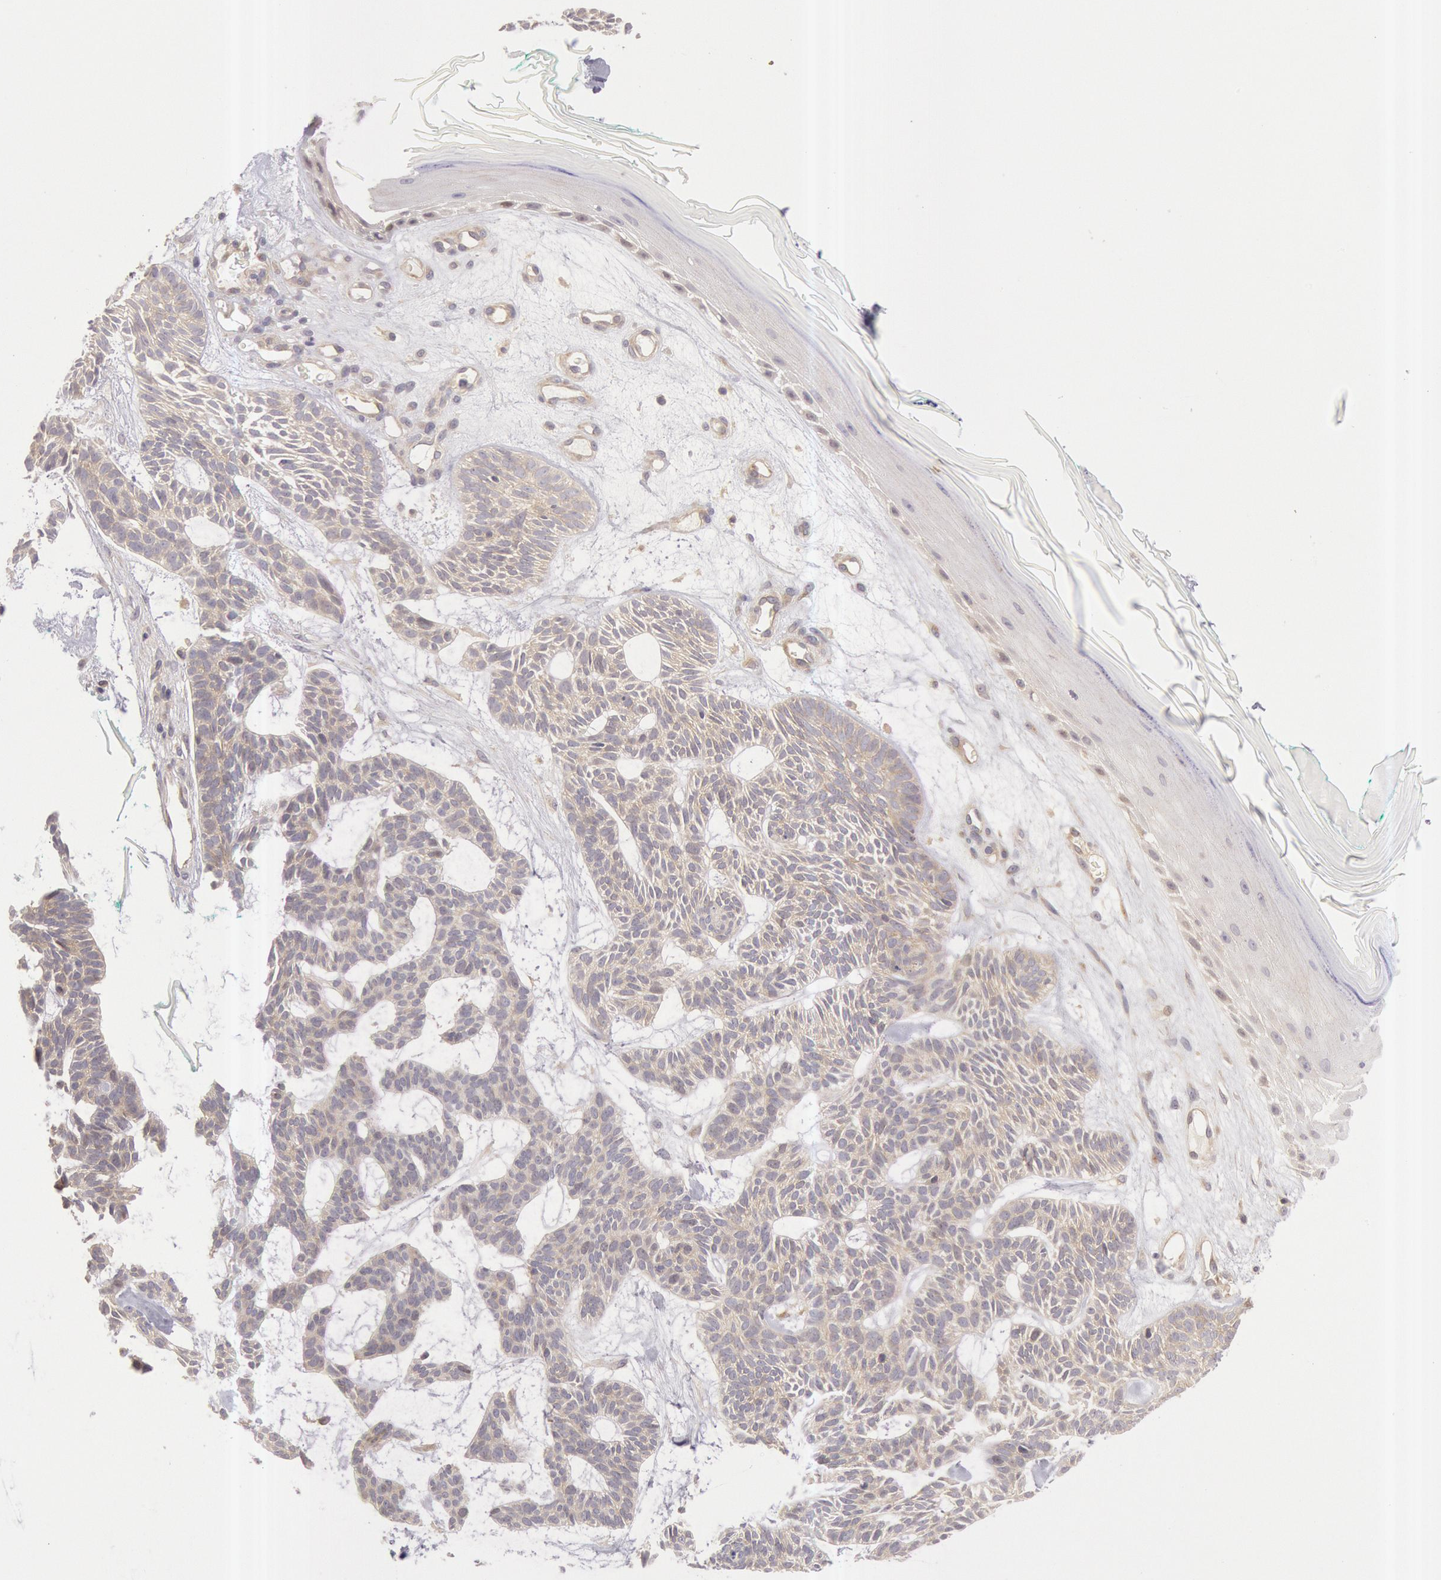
{"staining": {"intensity": "negative", "quantity": "none", "location": "none"}, "tissue": "skin cancer", "cell_type": "Tumor cells", "image_type": "cancer", "snomed": [{"axis": "morphology", "description": "Basal cell carcinoma"}, {"axis": "topography", "description": "Skin"}], "caption": "Tumor cells are negative for protein expression in human skin cancer.", "gene": "AMOTL1", "patient": {"sex": "male", "age": 75}}